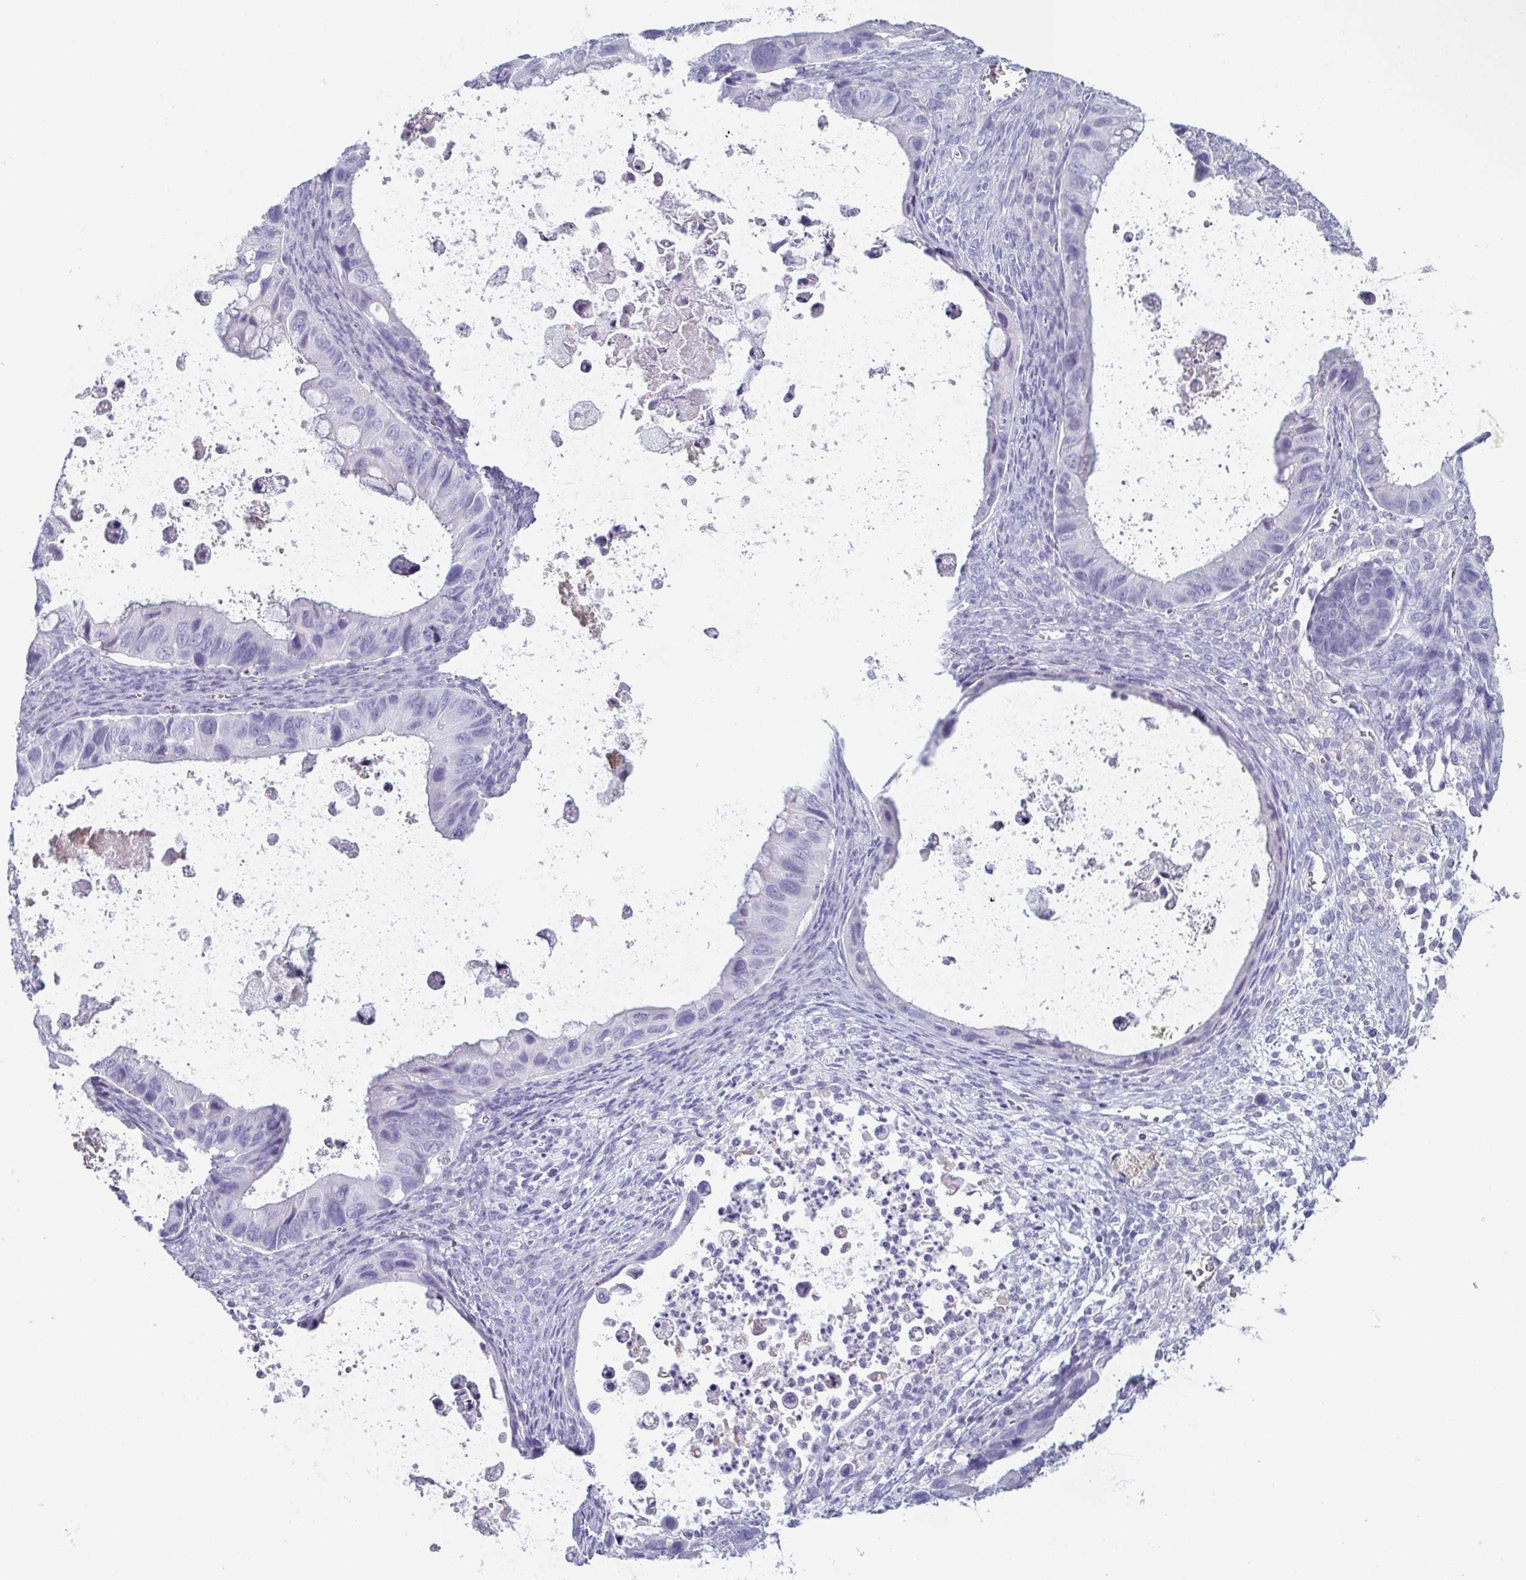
{"staining": {"intensity": "negative", "quantity": "none", "location": "none"}, "tissue": "ovarian cancer", "cell_type": "Tumor cells", "image_type": "cancer", "snomed": [{"axis": "morphology", "description": "Cystadenocarcinoma, mucinous, NOS"}, {"axis": "topography", "description": "Ovary"}], "caption": "An immunohistochemistry (IHC) image of ovarian cancer (mucinous cystadenocarcinoma) is shown. There is no staining in tumor cells of ovarian cancer (mucinous cystadenocarcinoma). The staining was performed using DAB (3,3'-diaminobenzidine) to visualize the protein expression in brown, while the nuclei were stained in blue with hematoxylin (Magnification: 20x).", "gene": "ITLN1", "patient": {"sex": "female", "age": 64}}